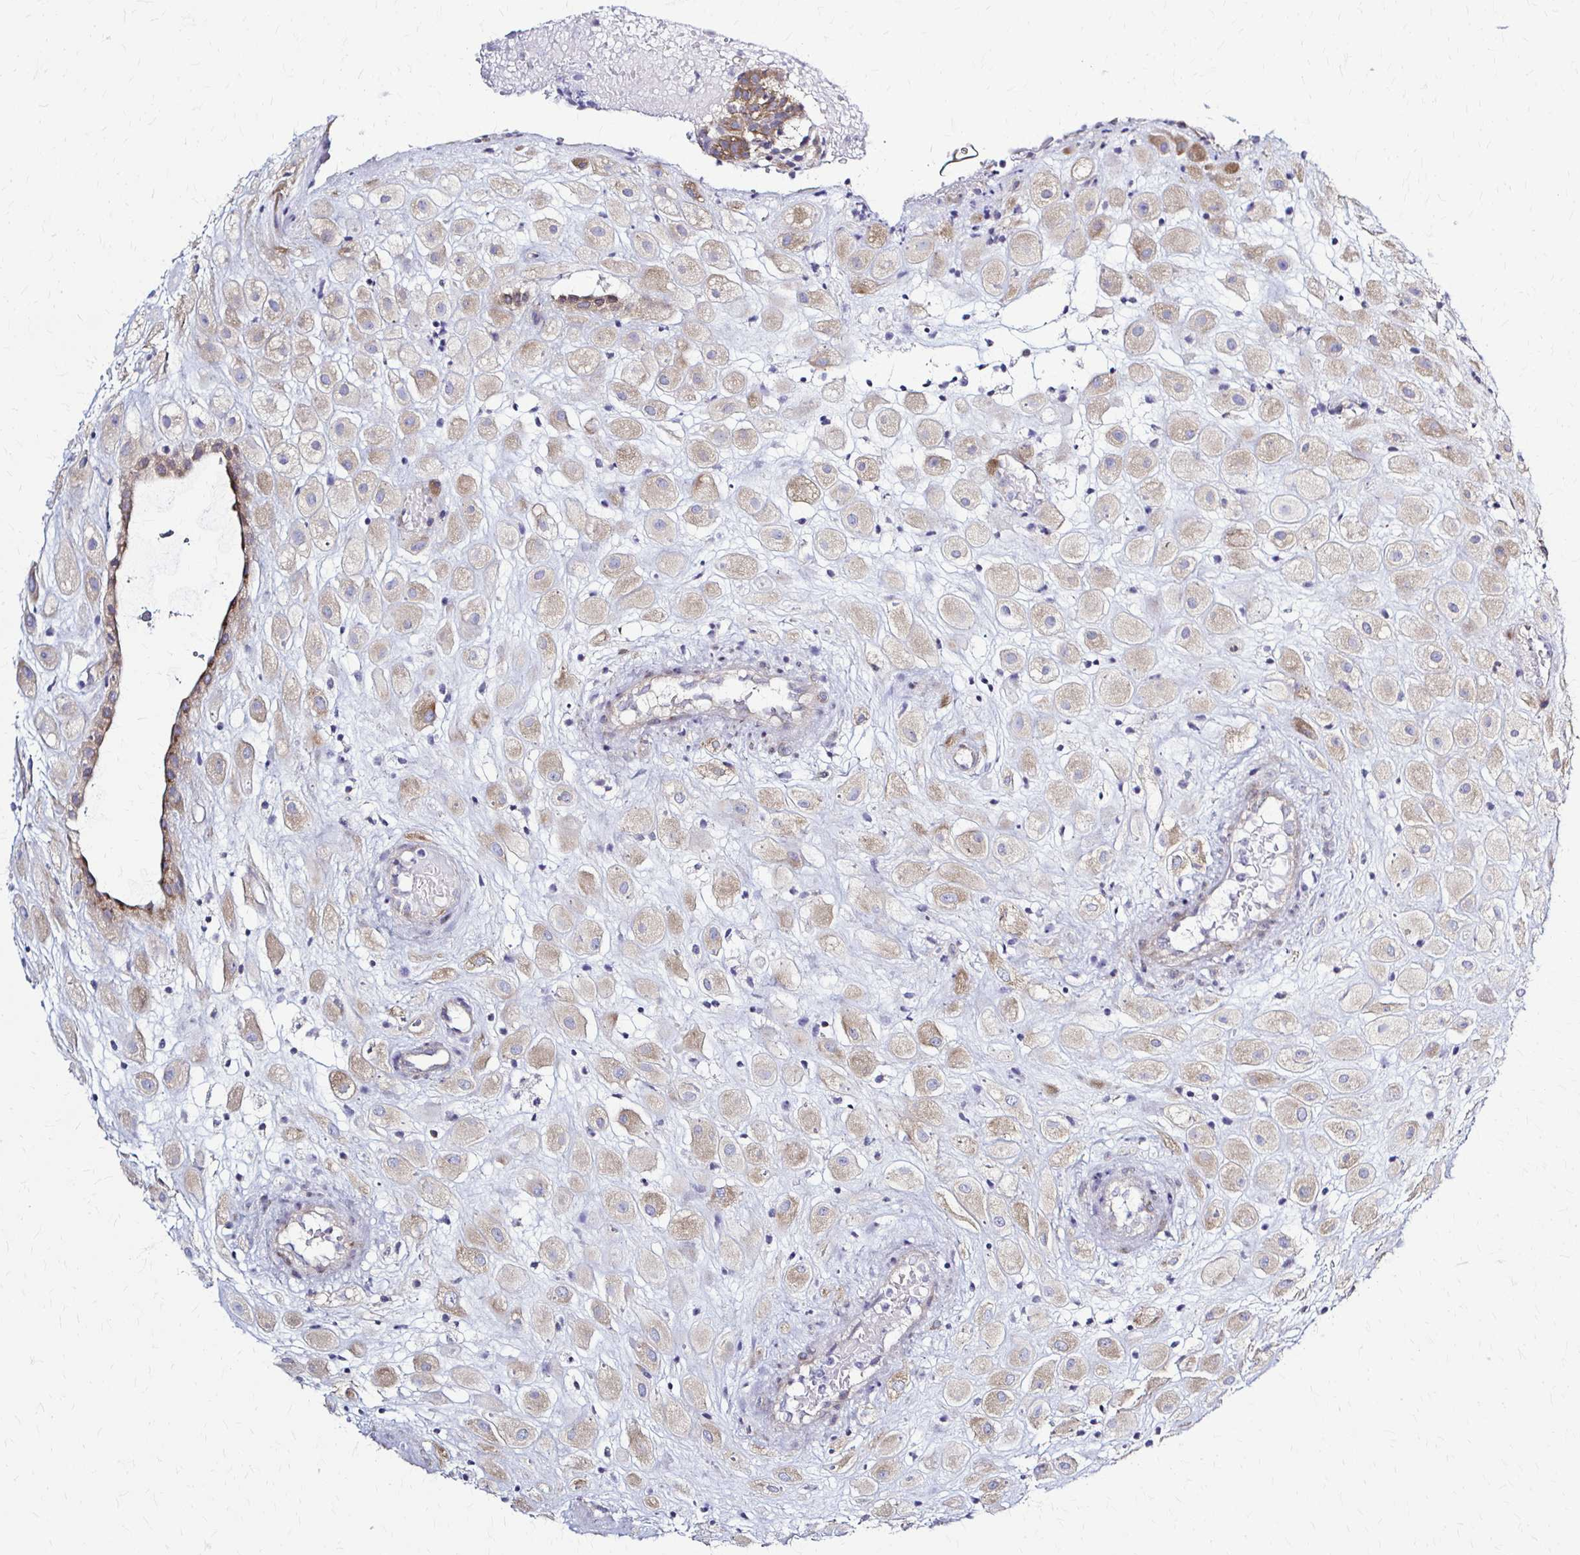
{"staining": {"intensity": "weak", "quantity": ">75%", "location": "cytoplasmic/membranous"}, "tissue": "placenta", "cell_type": "Decidual cells", "image_type": "normal", "snomed": [{"axis": "morphology", "description": "Normal tissue, NOS"}, {"axis": "topography", "description": "Placenta"}], "caption": "Unremarkable placenta shows weak cytoplasmic/membranous expression in approximately >75% of decidual cells.", "gene": "PRKRA", "patient": {"sex": "female", "age": 24}}